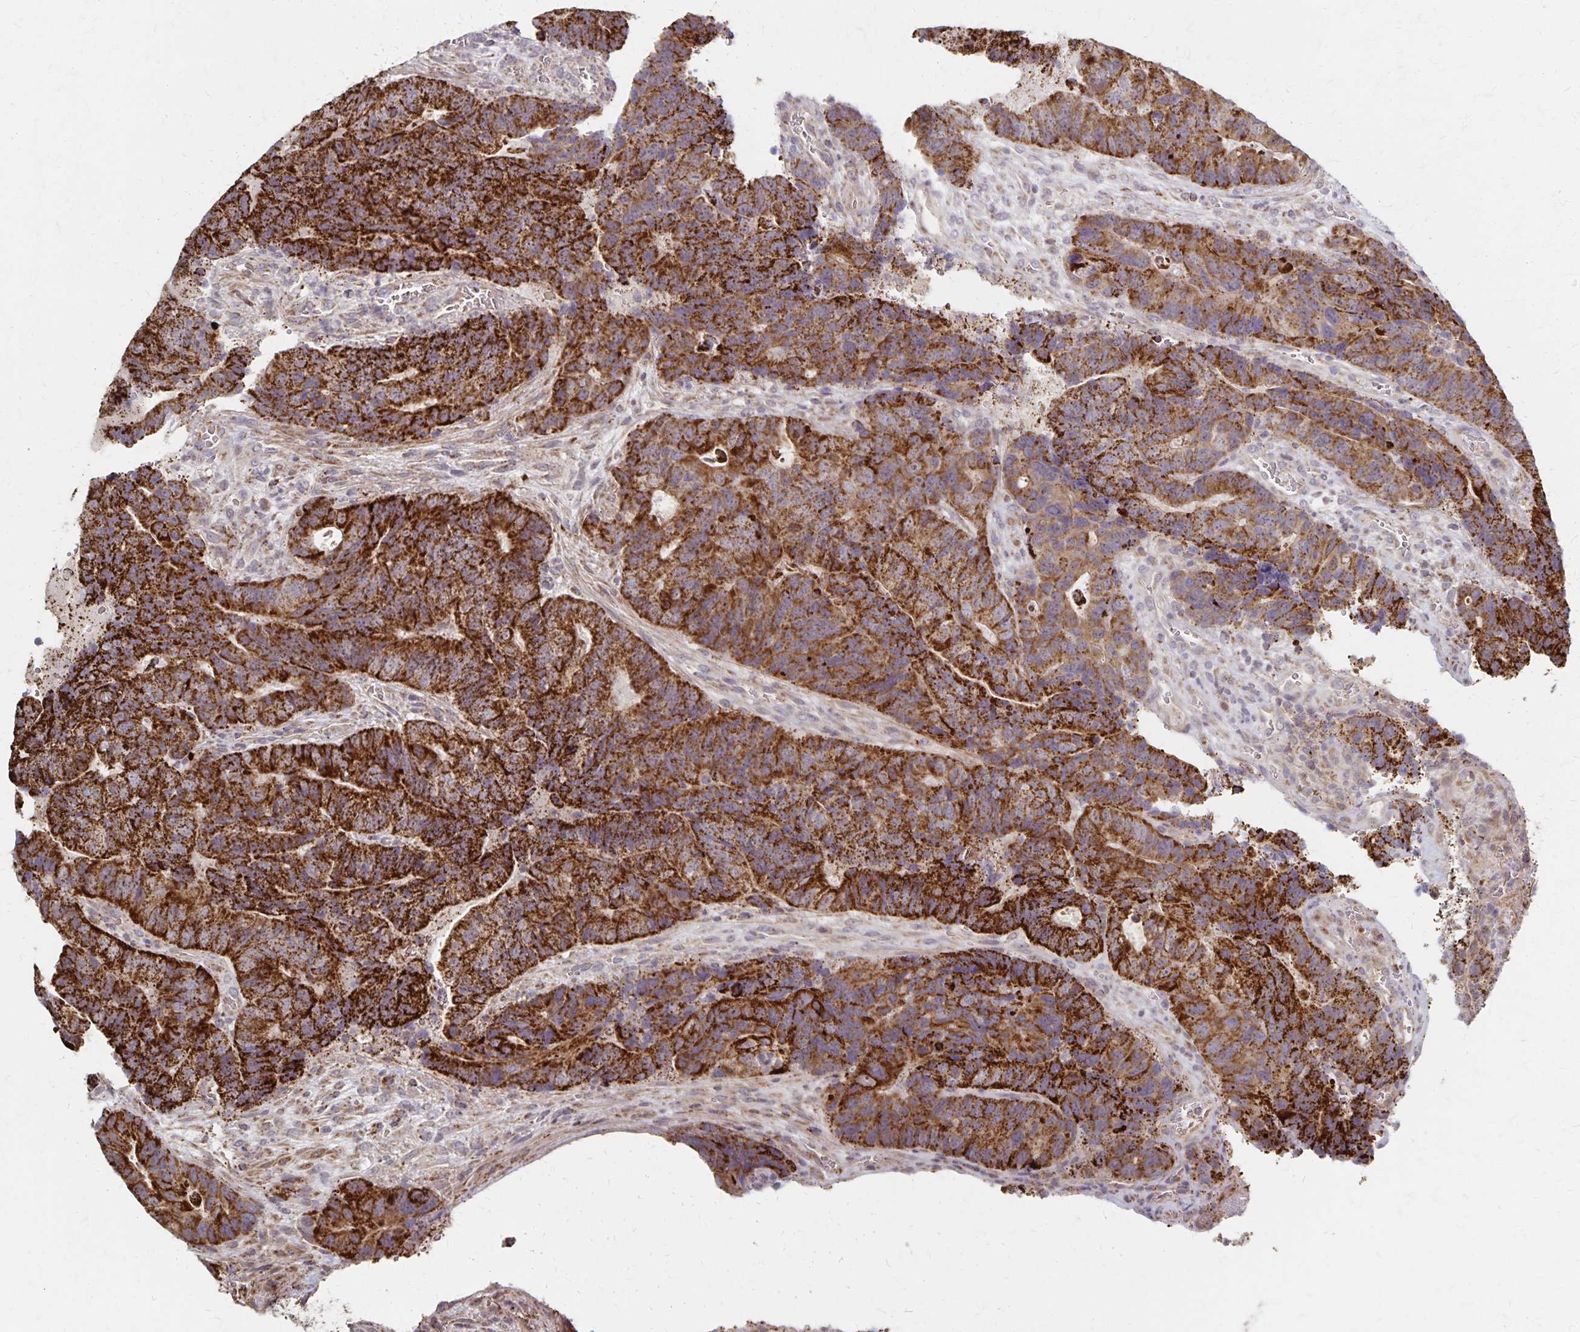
{"staining": {"intensity": "strong", "quantity": ">75%", "location": "cytoplasmic/membranous"}, "tissue": "colorectal cancer", "cell_type": "Tumor cells", "image_type": "cancer", "snomed": [{"axis": "morphology", "description": "Normal tissue, NOS"}, {"axis": "morphology", "description": "Adenocarcinoma, NOS"}, {"axis": "topography", "description": "Colon"}], "caption": "Strong cytoplasmic/membranous protein positivity is identified in approximately >75% of tumor cells in colorectal adenocarcinoma.", "gene": "DYRK4", "patient": {"sex": "female", "age": 48}}